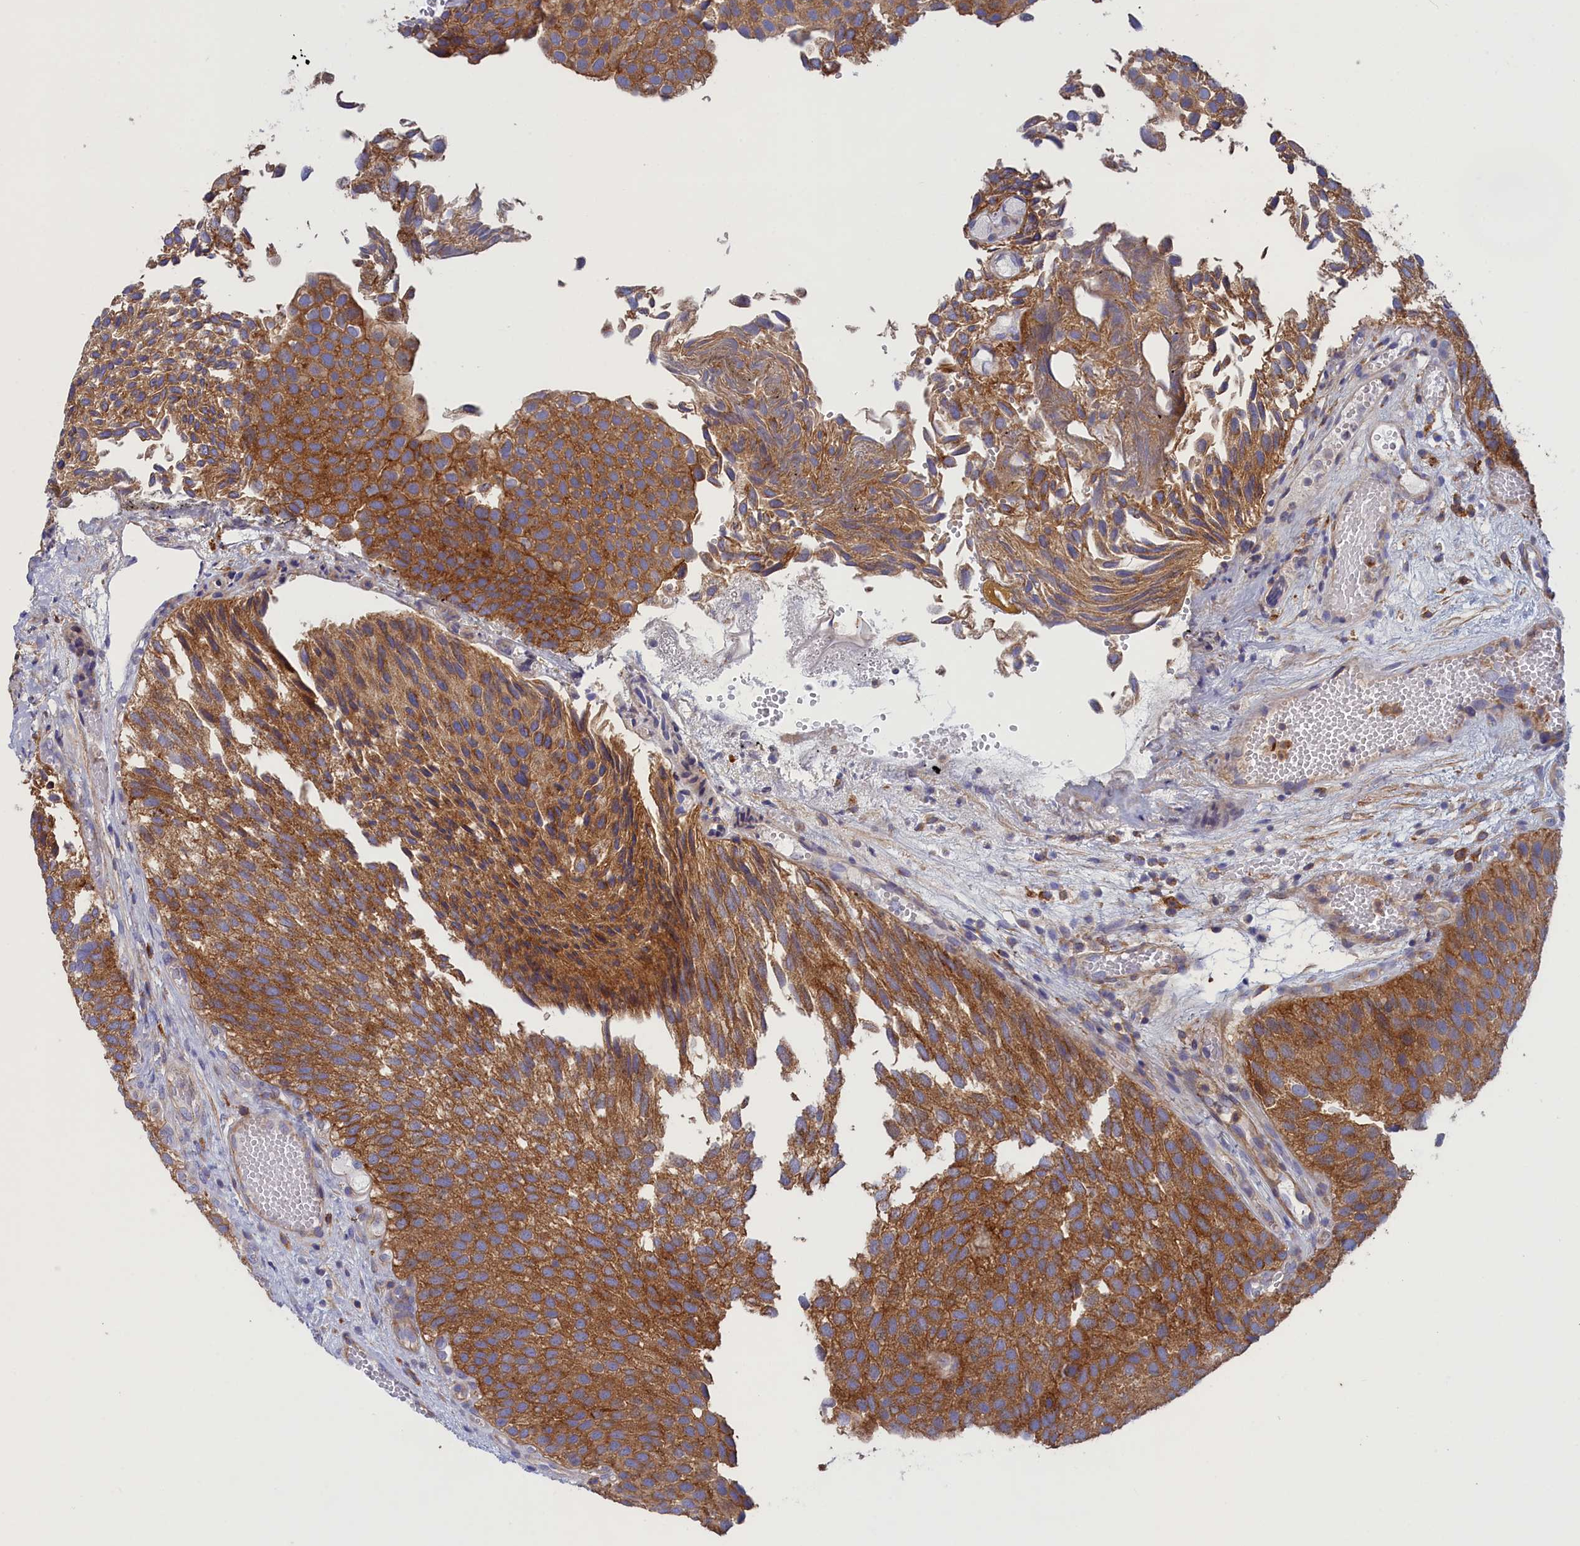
{"staining": {"intensity": "moderate", "quantity": ">75%", "location": "cytoplasmic/membranous"}, "tissue": "urothelial cancer", "cell_type": "Tumor cells", "image_type": "cancer", "snomed": [{"axis": "morphology", "description": "Urothelial carcinoma, Low grade"}, {"axis": "topography", "description": "Urinary bladder"}], "caption": "A high-resolution photomicrograph shows immunohistochemistry (IHC) staining of low-grade urothelial carcinoma, which displays moderate cytoplasmic/membranous staining in approximately >75% of tumor cells. (Stains: DAB in brown, nuclei in blue, Microscopy: brightfield microscopy at high magnification).", "gene": "SCAMP4", "patient": {"sex": "male", "age": 89}}